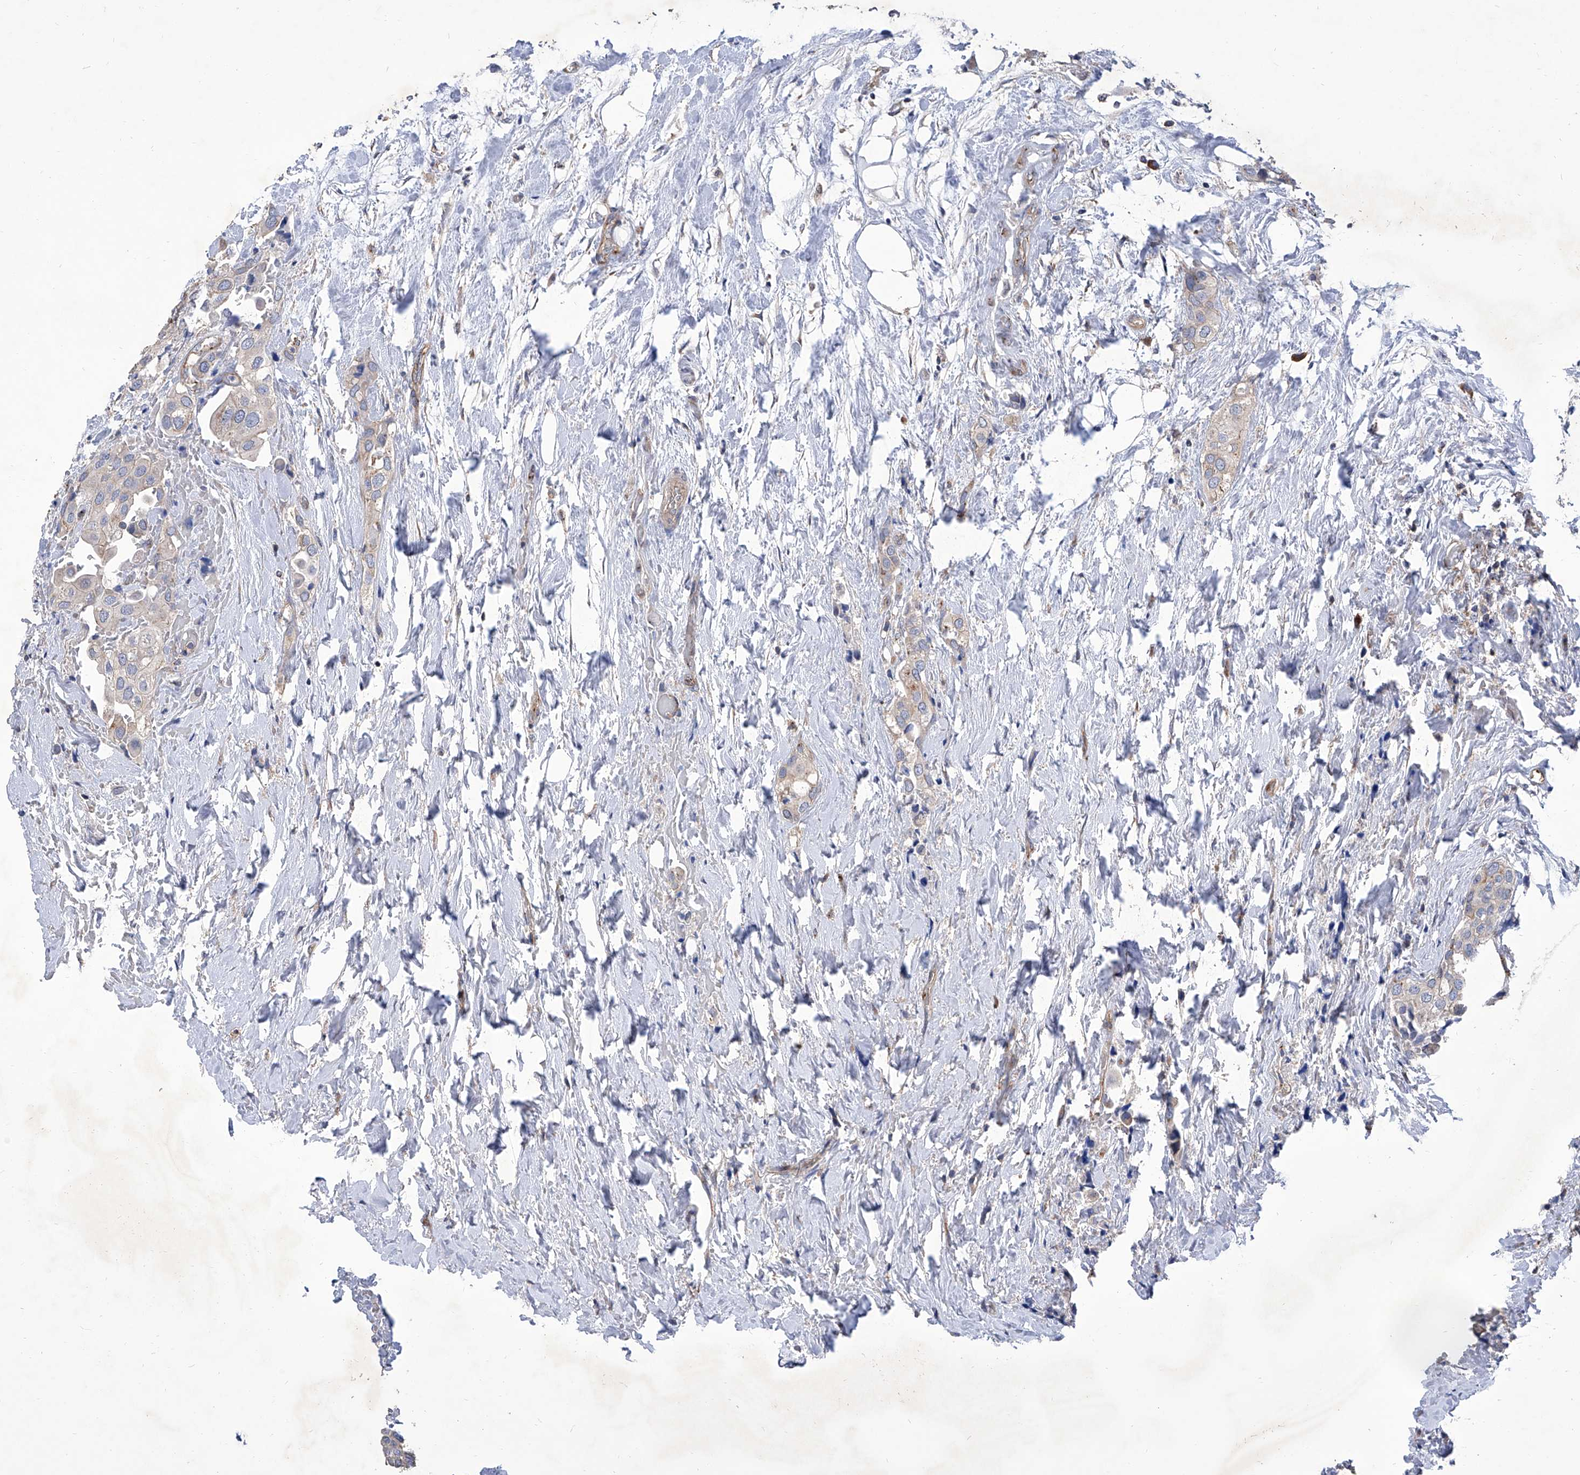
{"staining": {"intensity": "negative", "quantity": "none", "location": "none"}, "tissue": "urothelial cancer", "cell_type": "Tumor cells", "image_type": "cancer", "snomed": [{"axis": "morphology", "description": "Urothelial carcinoma, High grade"}, {"axis": "topography", "description": "Urinary bladder"}], "caption": "Tumor cells are negative for brown protein staining in high-grade urothelial carcinoma. (DAB (3,3'-diaminobenzidine) IHC, high magnification).", "gene": "TJAP1", "patient": {"sex": "male", "age": 64}}